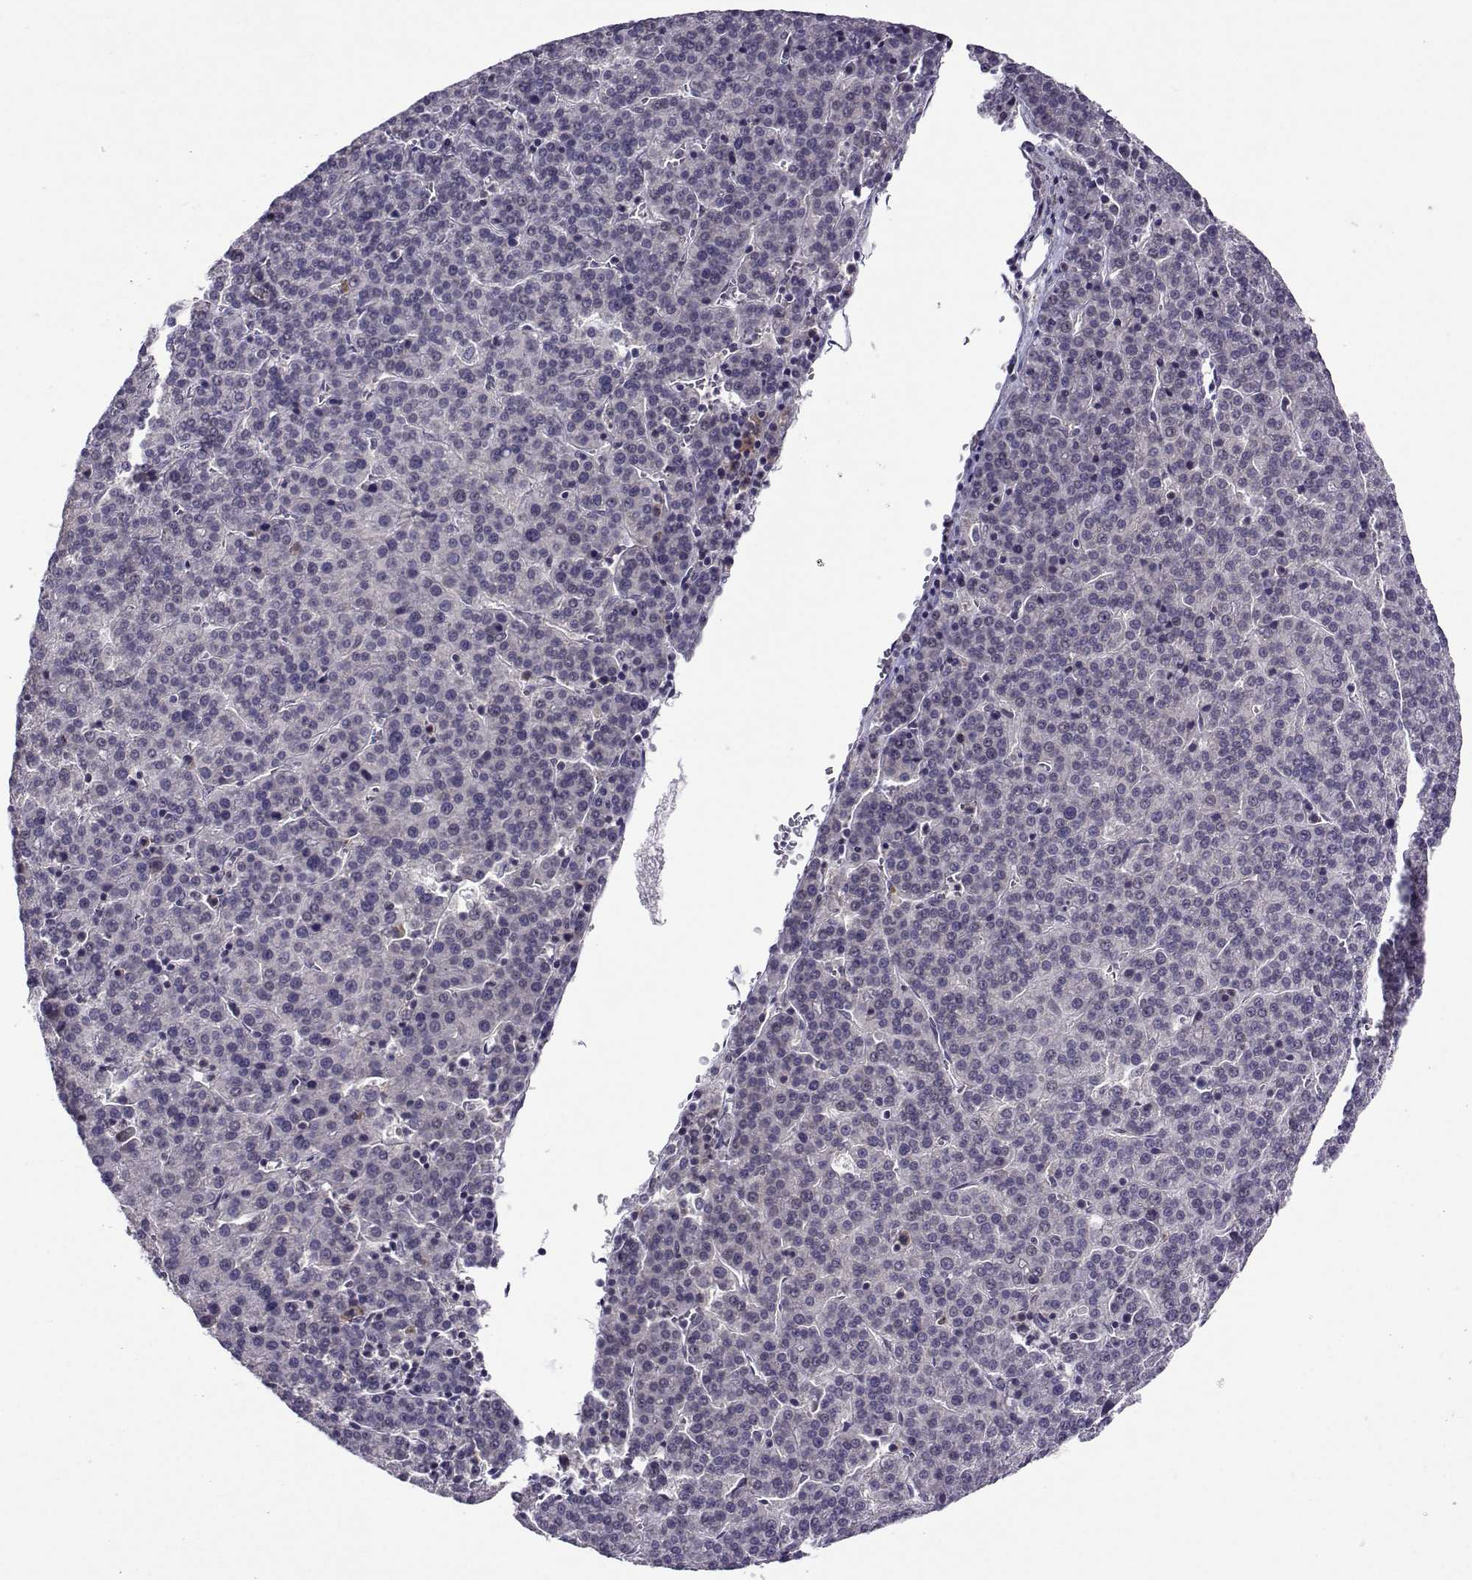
{"staining": {"intensity": "negative", "quantity": "none", "location": "none"}, "tissue": "liver cancer", "cell_type": "Tumor cells", "image_type": "cancer", "snomed": [{"axis": "morphology", "description": "Carcinoma, Hepatocellular, NOS"}, {"axis": "topography", "description": "Liver"}], "caption": "Immunohistochemical staining of human hepatocellular carcinoma (liver) demonstrates no significant positivity in tumor cells.", "gene": "DDX20", "patient": {"sex": "female", "age": 58}}